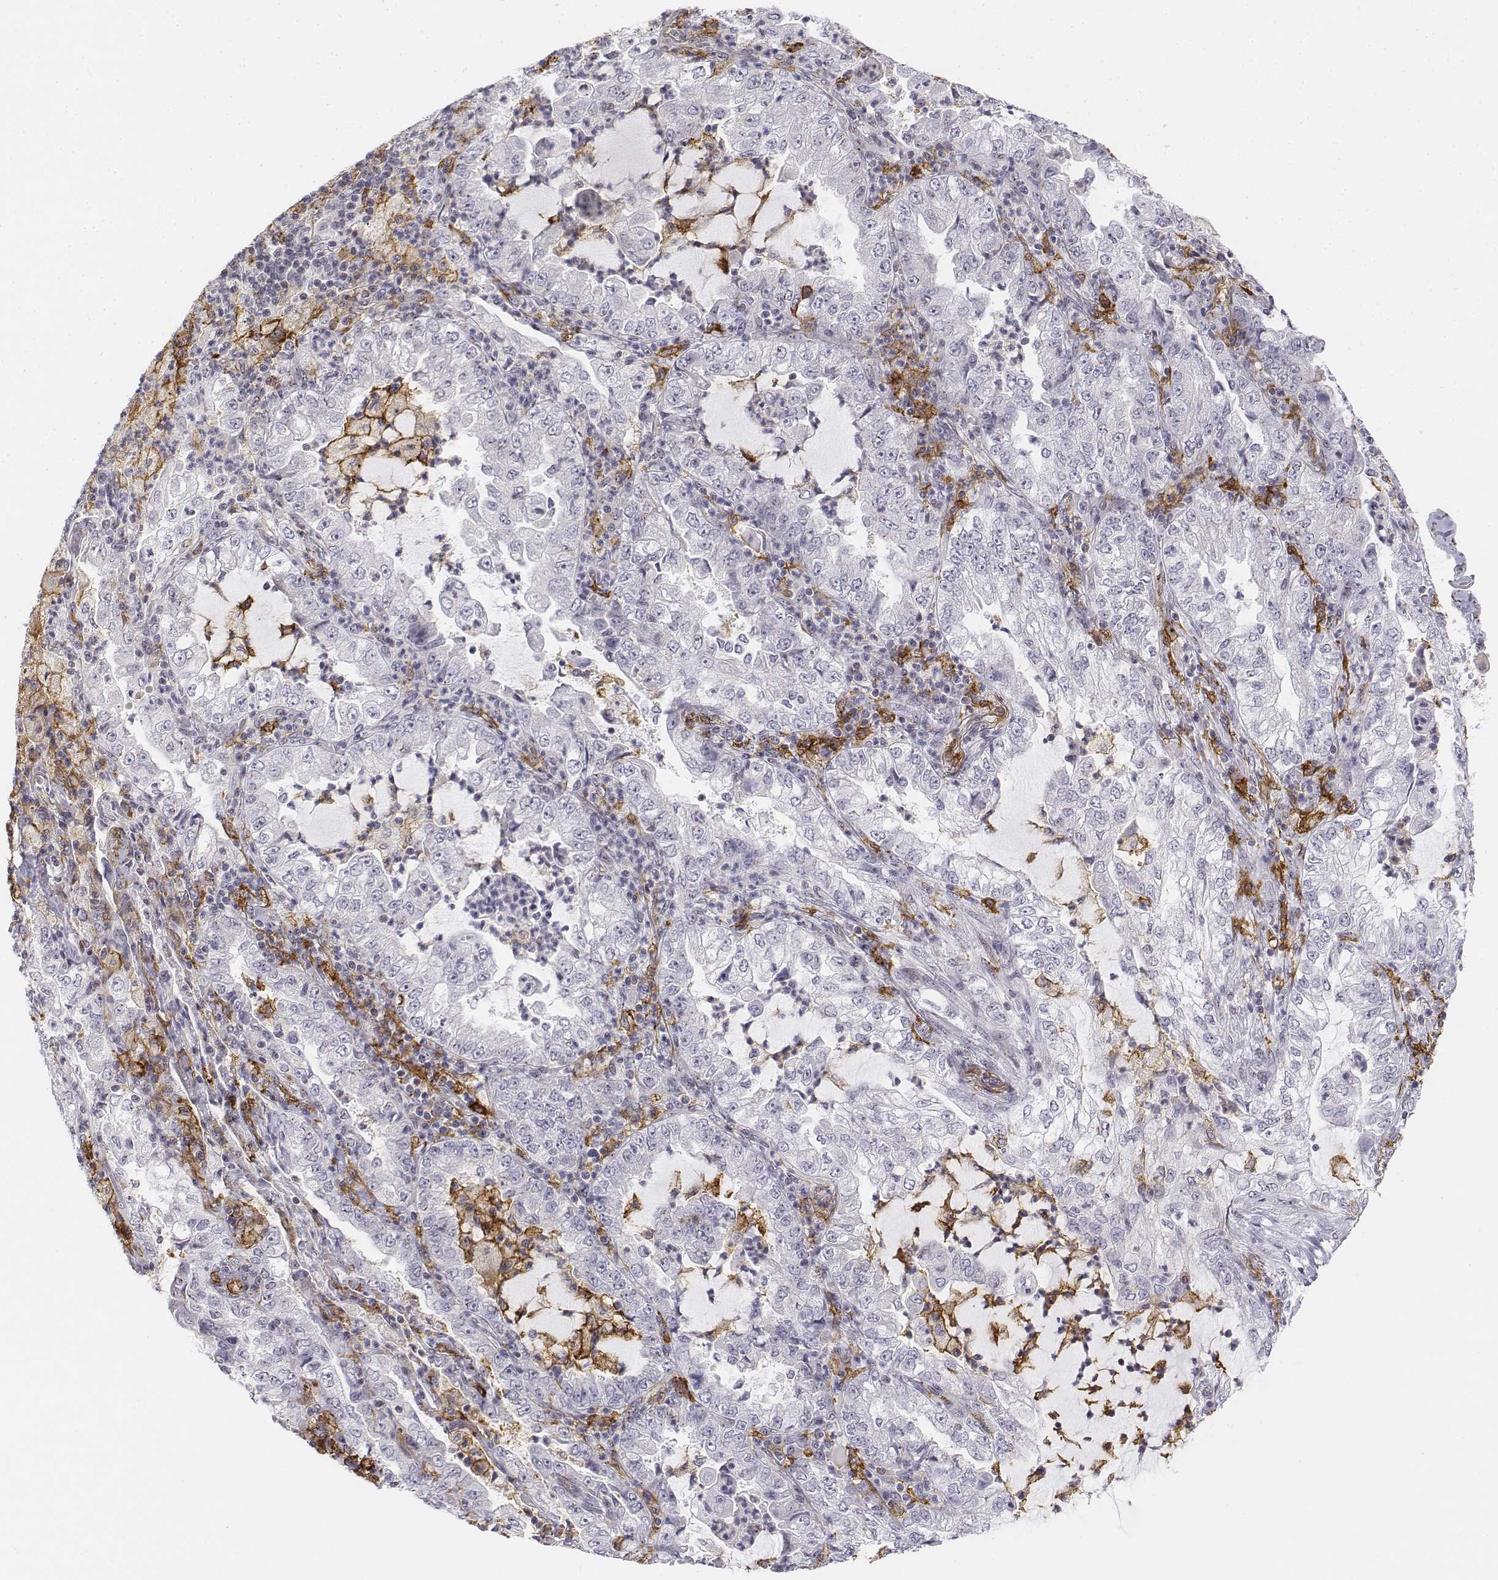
{"staining": {"intensity": "negative", "quantity": "none", "location": "none"}, "tissue": "lung cancer", "cell_type": "Tumor cells", "image_type": "cancer", "snomed": [{"axis": "morphology", "description": "Adenocarcinoma, NOS"}, {"axis": "topography", "description": "Lung"}], "caption": "The micrograph displays no significant positivity in tumor cells of adenocarcinoma (lung).", "gene": "CD14", "patient": {"sex": "female", "age": 73}}